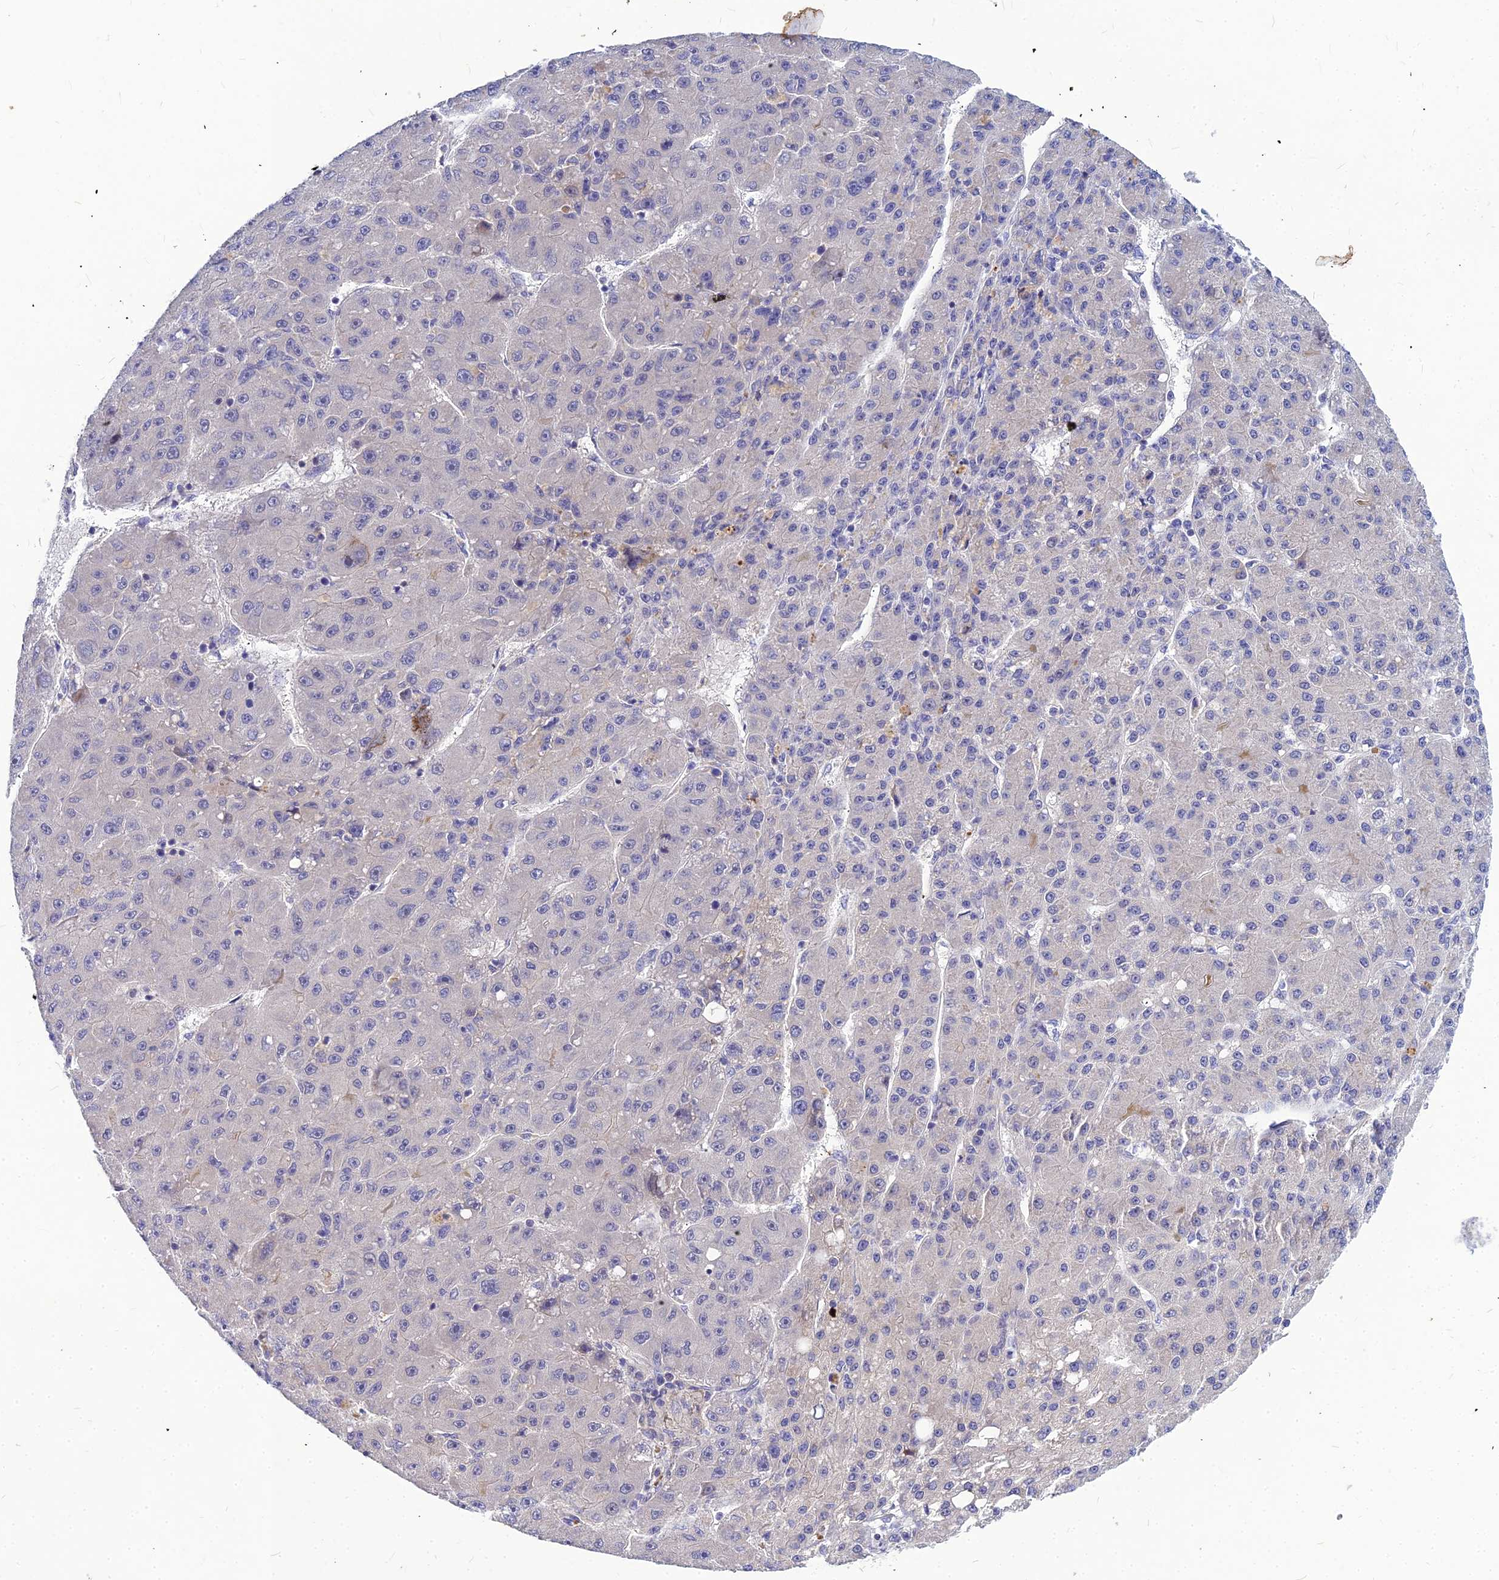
{"staining": {"intensity": "negative", "quantity": "none", "location": "none"}, "tissue": "liver cancer", "cell_type": "Tumor cells", "image_type": "cancer", "snomed": [{"axis": "morphology", "description": "Carcinoma, Hepatocellular, NOS"}, {"axis": "topography", "description": "Liver"}], "caption": "Micrograph shows no significant protein positivity in tumor cells of liver hepatocellular carcinoma. Brightfield microscopy of immunohistochemistry (IHC) stained with DAB (3,3'-diaminobenzidine) (brown) and hematoxylin (blue), captured at high magnification.", "gene": "DMRTA1", "patient": {"sex": "male", "age": 67}}